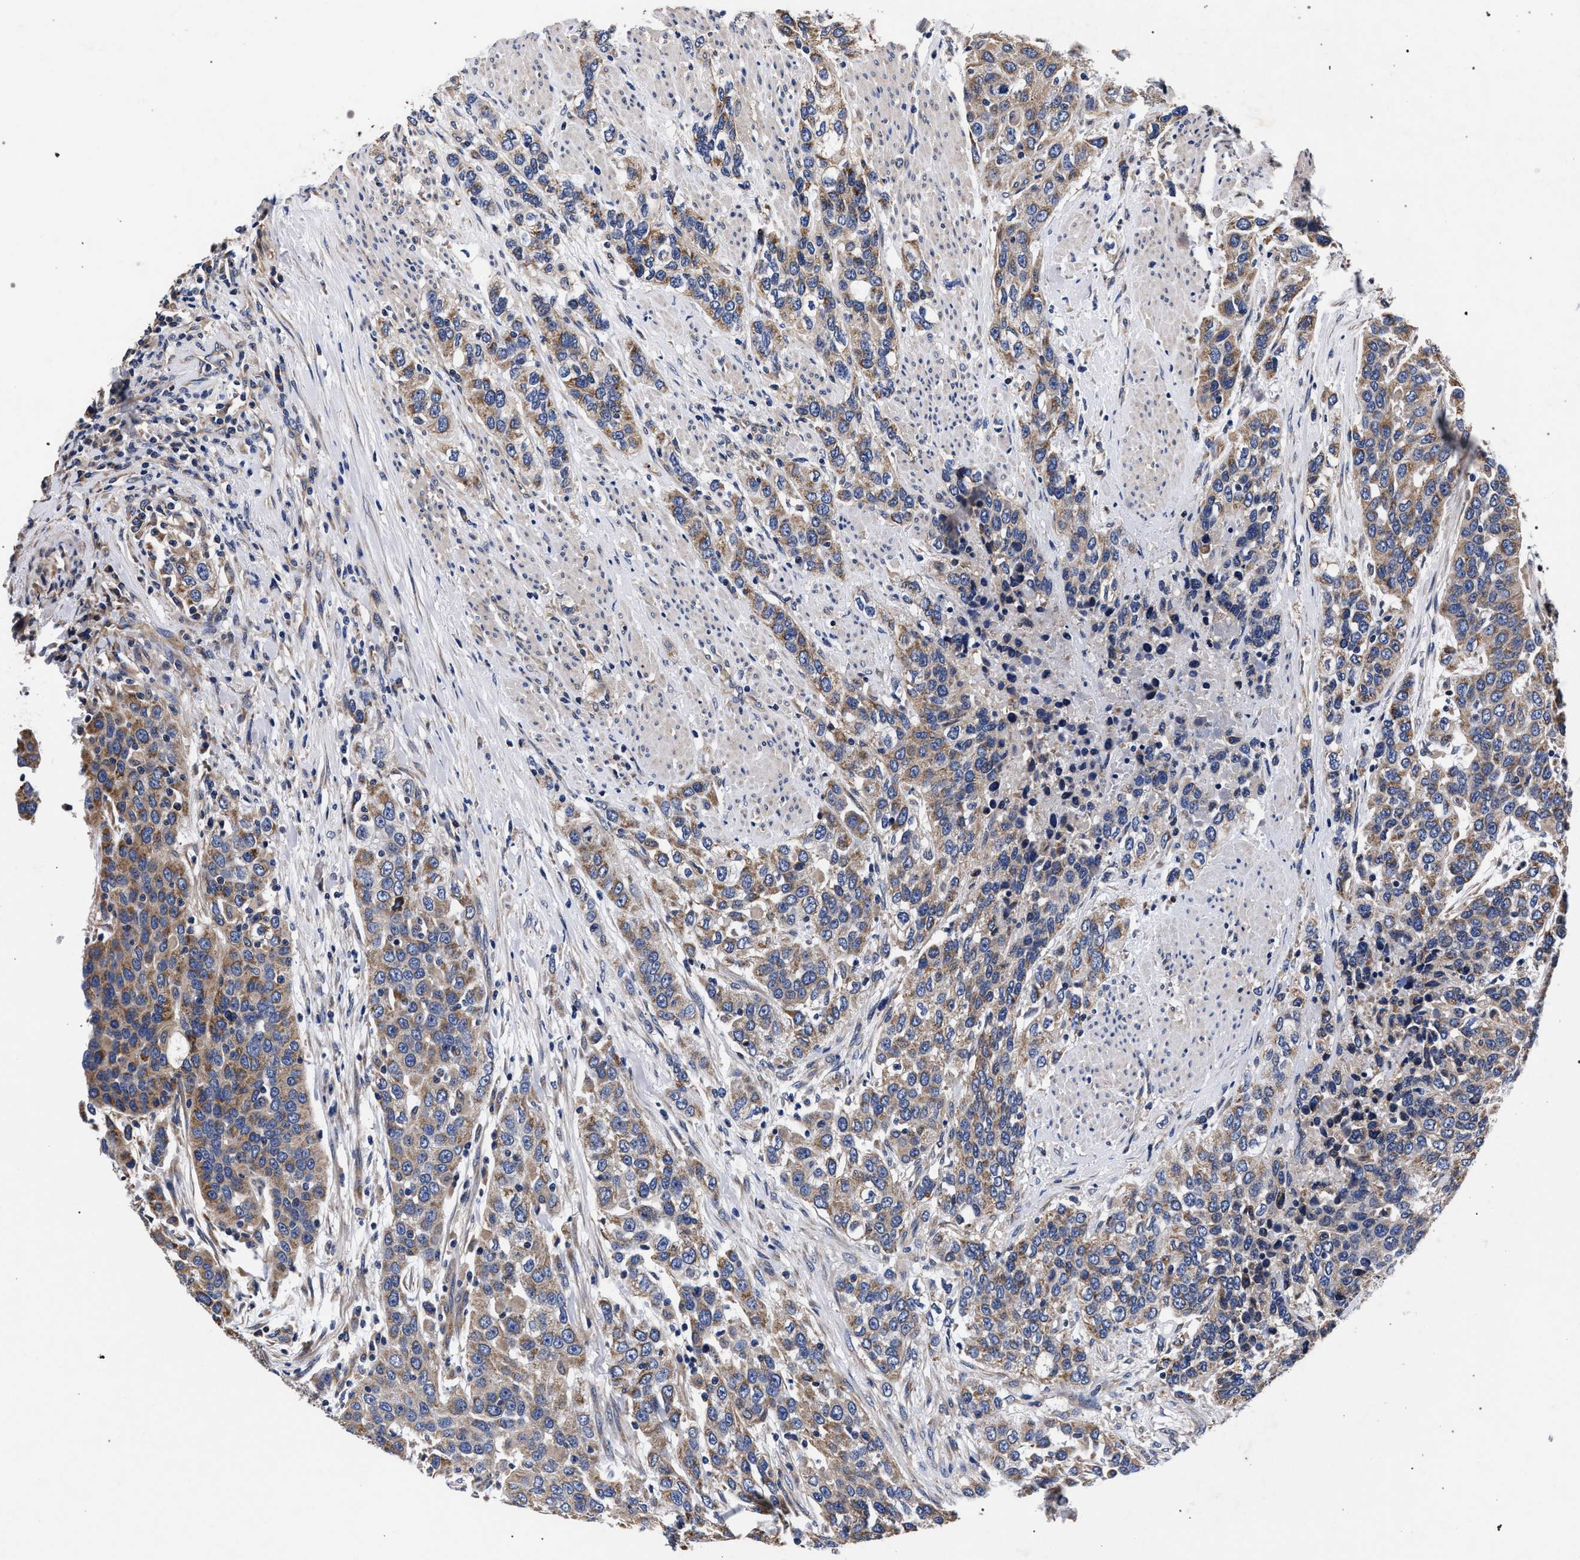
{"staining": {"intensity": "moderate", "quantity": ">75%", "location": "cytoplasmic/membranous"}, "tissue": "urothelial cancer", "cell_type": "Tumor cells", "image_type": "cancer", "snomed": [{"axis": "morphology", "description": "Urothelial carcinoma, High grade"}, {"axis": "topography", "description": "Urinary bladder"}], "caption": "Immunohistochemical staining of human urothelial cancer displays medium levels of moderate cytoplasmic/membranous expression in about >75% of tumor cells.", "gene": "CFAP95", "patient": {"sex": "female", "age": 80}}